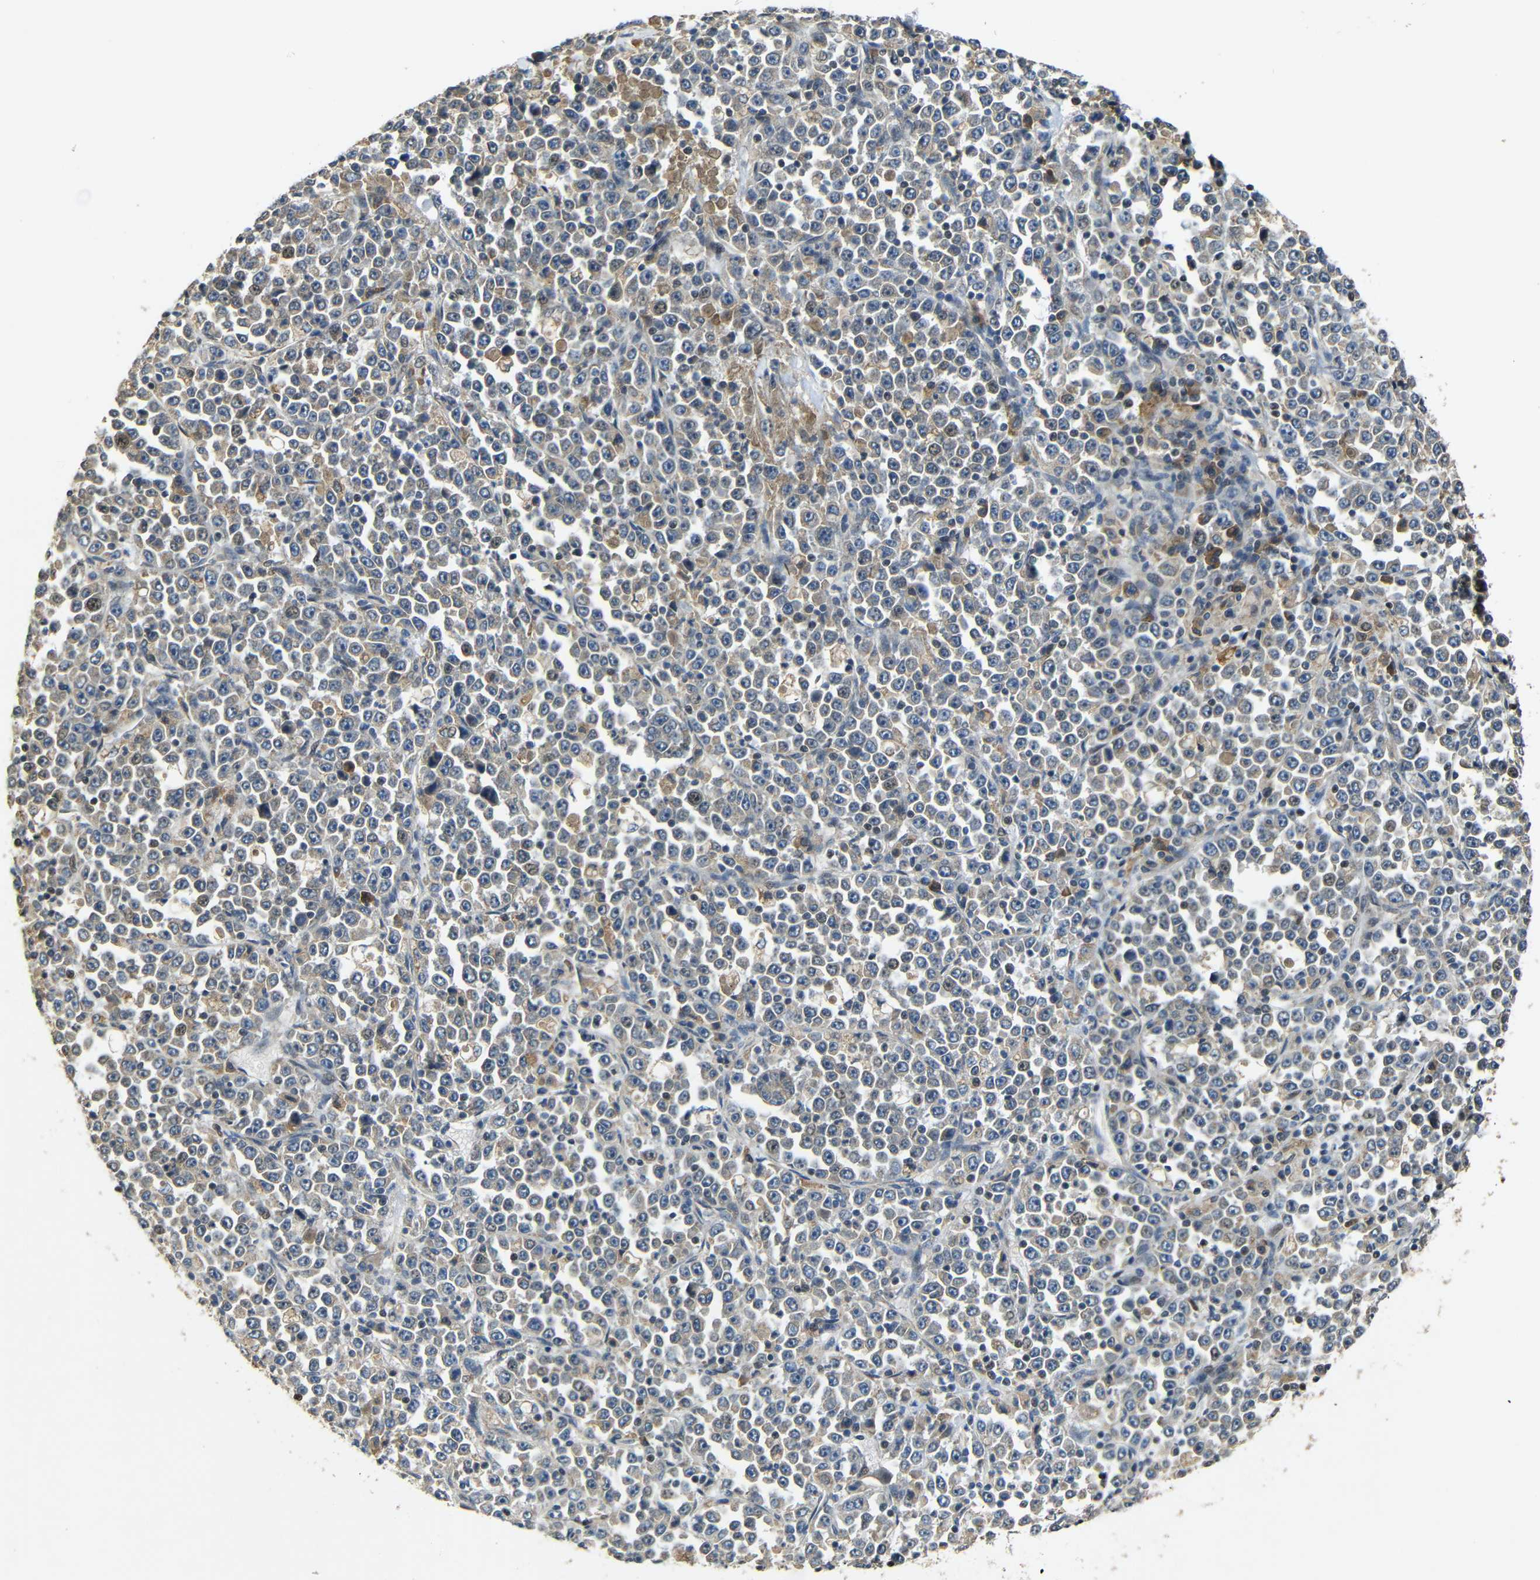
{"staining": {"intensity": "moderate", "quantity": ">75%", "location": "cytoplasmic/membranous"}, "tissue": "stomach cancer", "cell_type": "Tumor cells", "image_type": "cancer", "snomed": [{"axis": "morphology", "description": "Normal tissue, NOS"}, {"axis": "morphology", "description": "Adenocarcinoma, NOS"}, {"axis": "topography", "description": "Stomach, upper"}, {"axis": "topography", "description": "Stomach"}], "caption": "Human stomach cancer stained with a brown dye displays moderate cytoplasmic/membranous positive staining in approximately >75% of tumor cells.", "gene": "KAZALD1", "patient": {"sex": "male", "age": 59}}